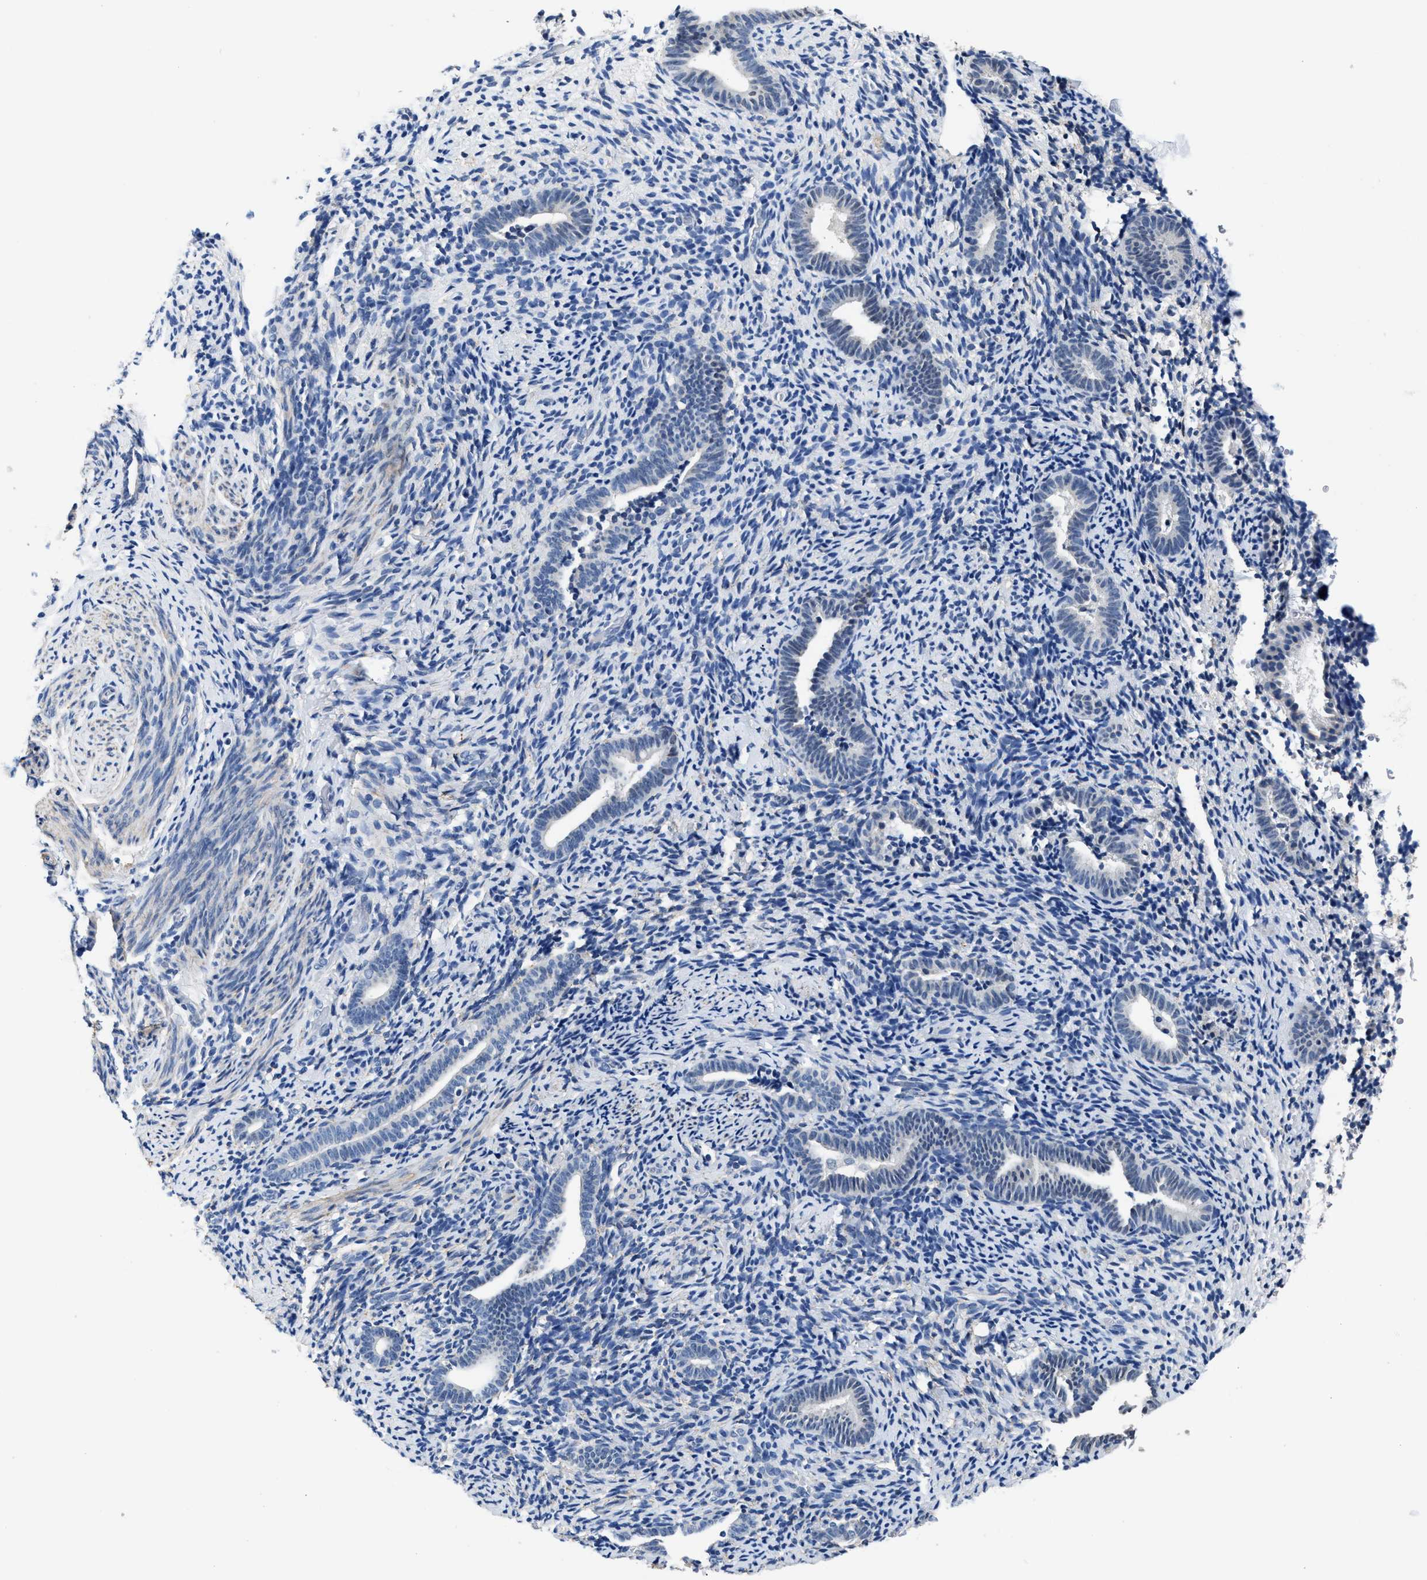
{"staining": {"intensity": "negative", "quantity": "none", "location": "none"}, "tissue": "endometrium", "cell_type": "Cells in endometrial stroma", "image_type": "normal", "snomed": [{"axis": "morphology", "description": "Normal tissue, NOS"}, {"axis": "topography", "description": "Endometrium"}], "caption": "This is an immunohistochemistry (IHC) micrograph of benign human endometrium. There is no expression in cells in endometrial stroma.", "gene": "MYH3", "patient": {"sex": "female", "age": 51}}